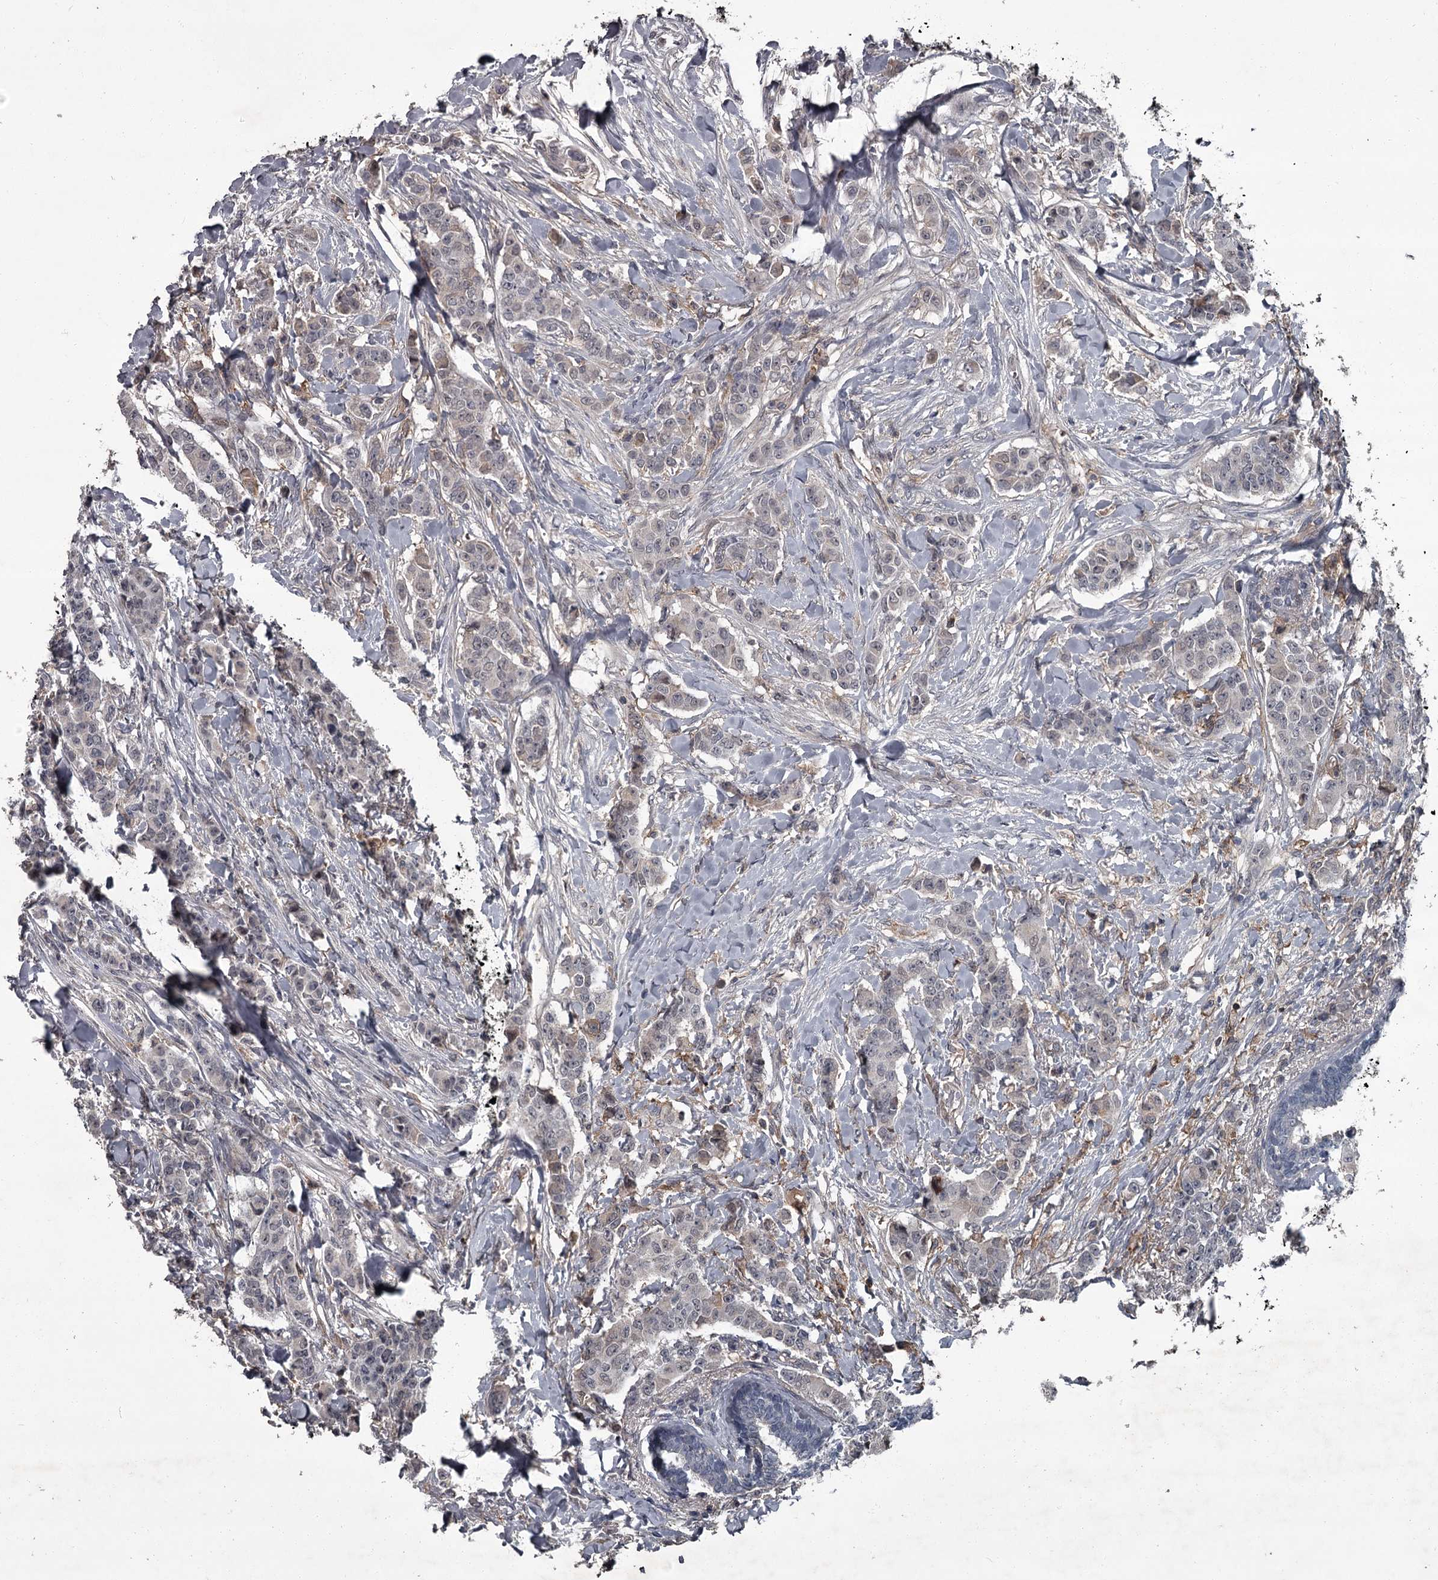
{"staining": {"intensity": "negative", "quantity": "none", "location": "none"}, "tissue": "breast cancer", "cell_type": "Tumor cells", "image_type": "cancer", "snomed": [{"axis": "morphology", "description": "Duct carcinoma"}, {"axis": "topography", "description": "Breast"}], "caption": "This is a image of immunohistochemistry staining of breast cancer (infiltrating ductal carcinoma), which shows no staining in tumor cells.", "gene": "FLVCR2", "patient": {"sex": "female", "age": 40}}